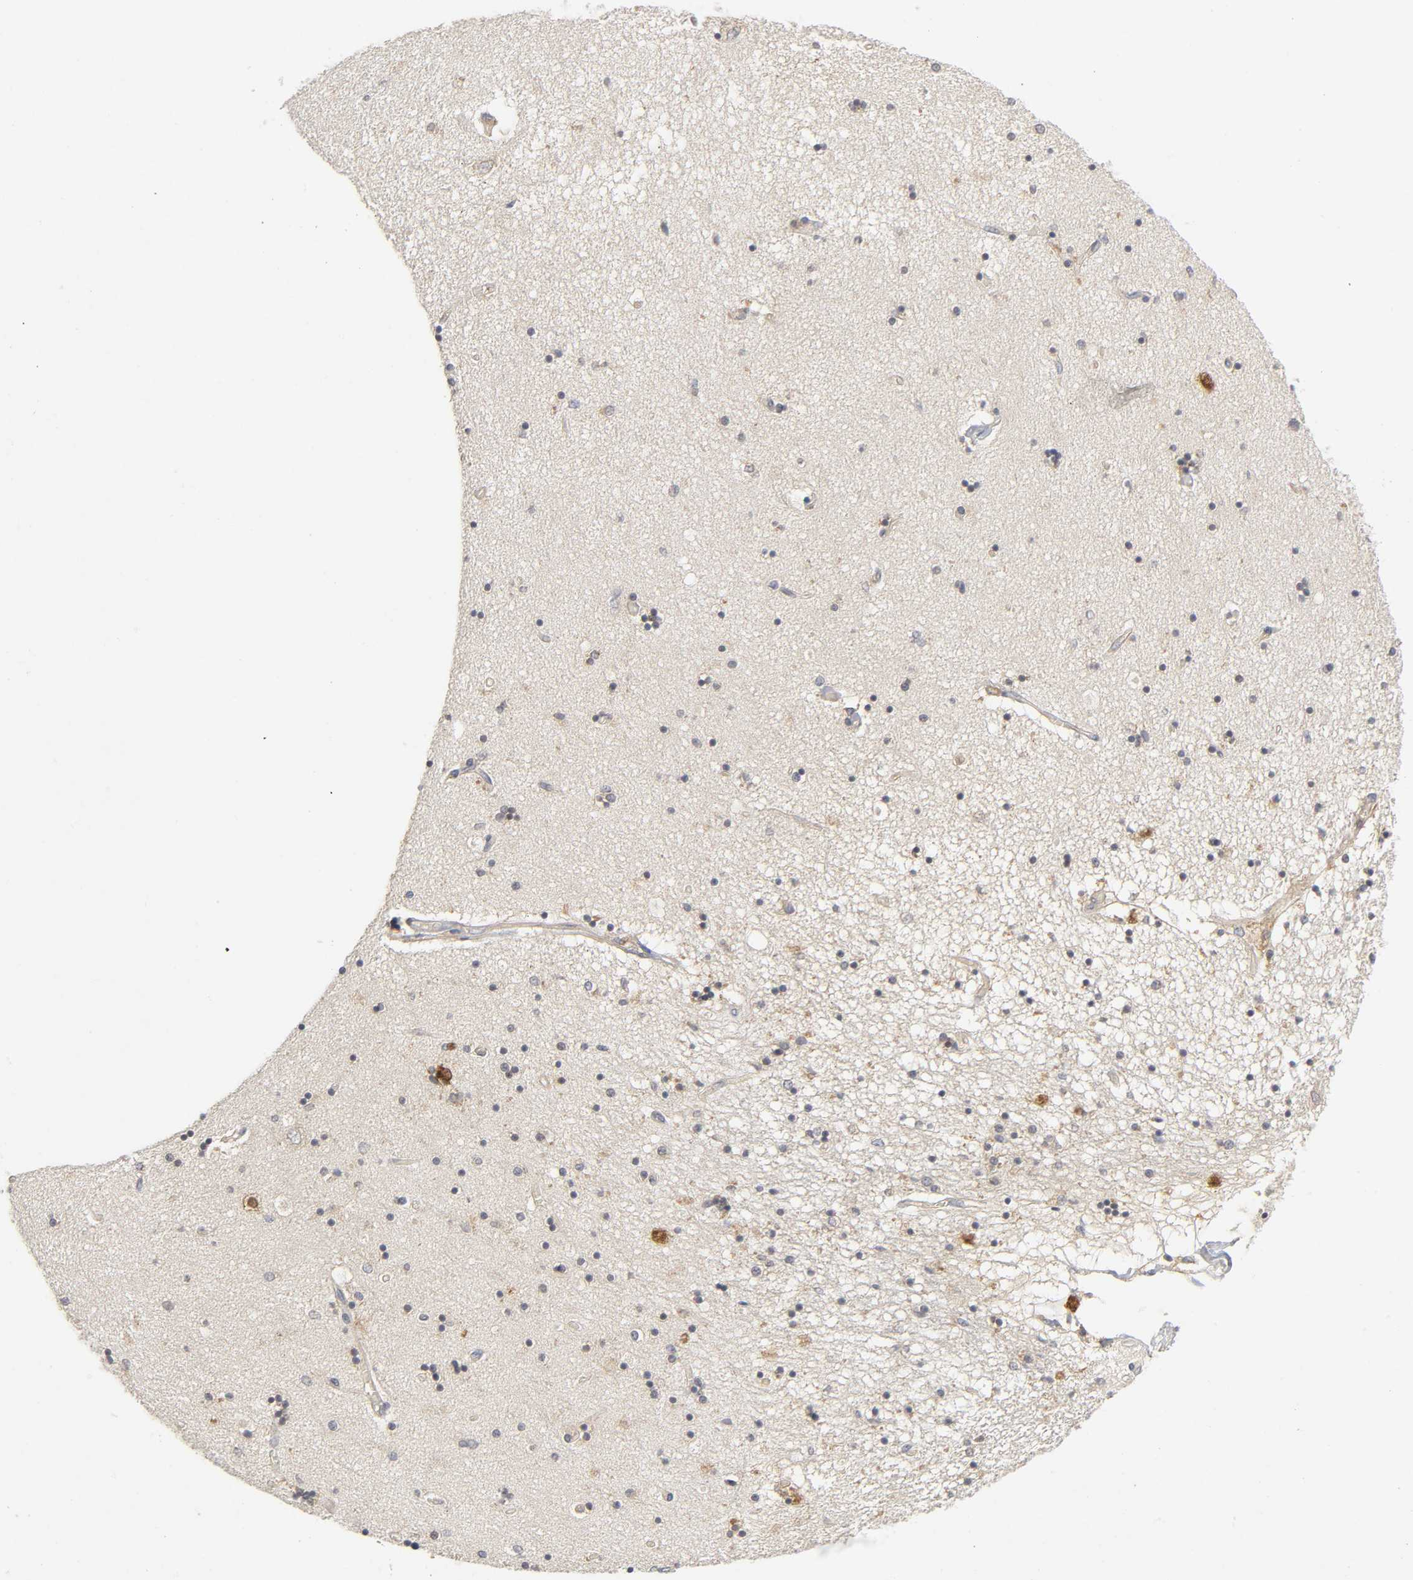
{"staining": {"intensity": "negative", "quantity": "none", "location": "none"}, "tissue": "hippocampus", "cell_type": "Glial cells", "image_type": "normal", "snomed": [{"axis": "morphology", "description": "Normal tissue, NOS"}, {"axis": "topography", "description": "Hippocampus"}], "caption": "Immunohistochemical staining of benign human hippocampus exhibits no significant expression in glial cells.", "gene": "IQCJ", "patient": {"sex": "female", "age": 54}}